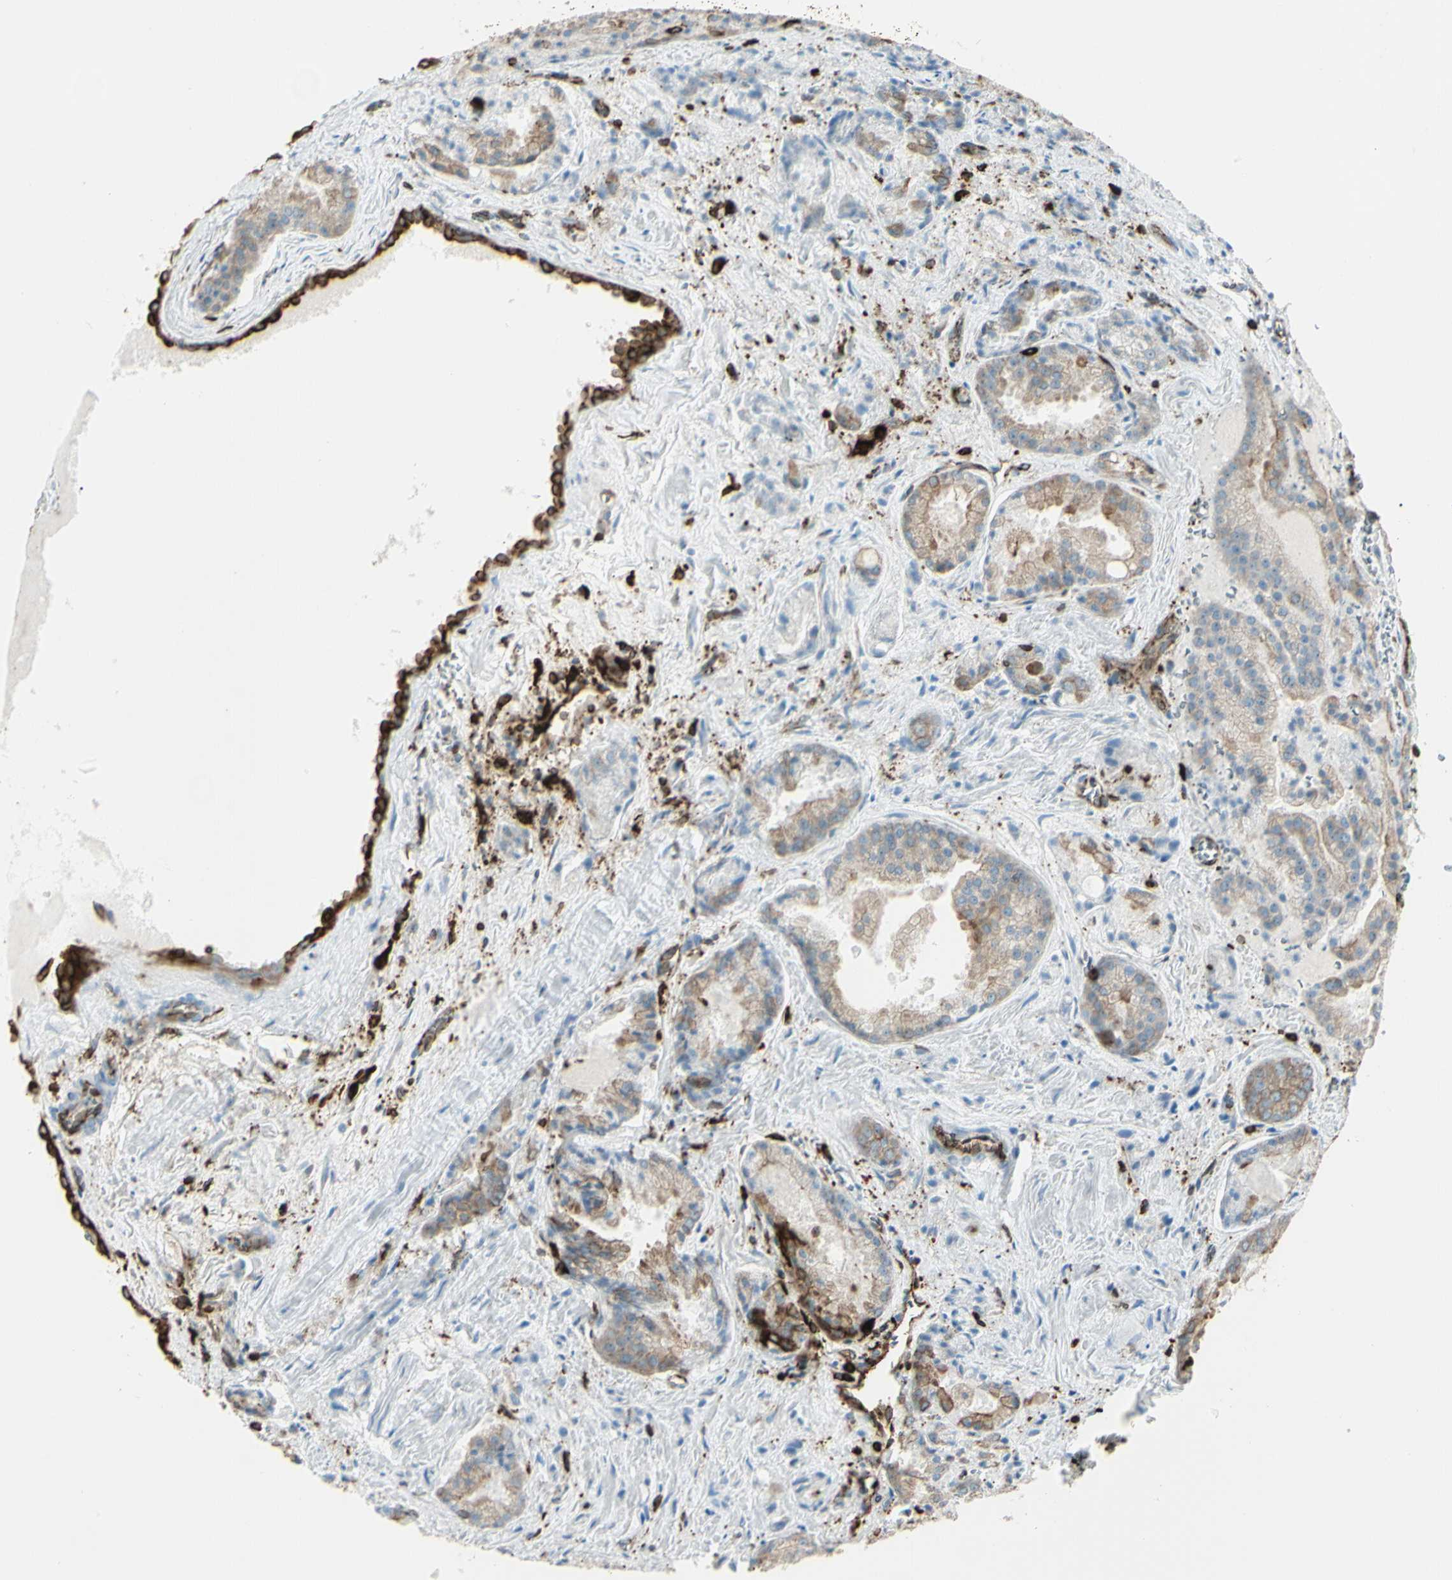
{"staining": {"intensity": "weak", "quantity": ">75%", "location": "cytoplasmic/membranous"}, "tissue": "prostate cancer", "cell_type": "Tumor cells", "image_type": "cancer", "snomed": [{"axis": "morphology", "description": "Adenocarcinoma, Low grade"}, {"axis": "topography", "description": "Prostate"}], "caption": "Human prostate adenocarcinoma (low-grade) stained with a brown dye shows weak cytoplasmic/membranous positive staining in about >75% of tumor cells.", "gene": "CD74", "patient": {"sex": "male", "age": 64}}